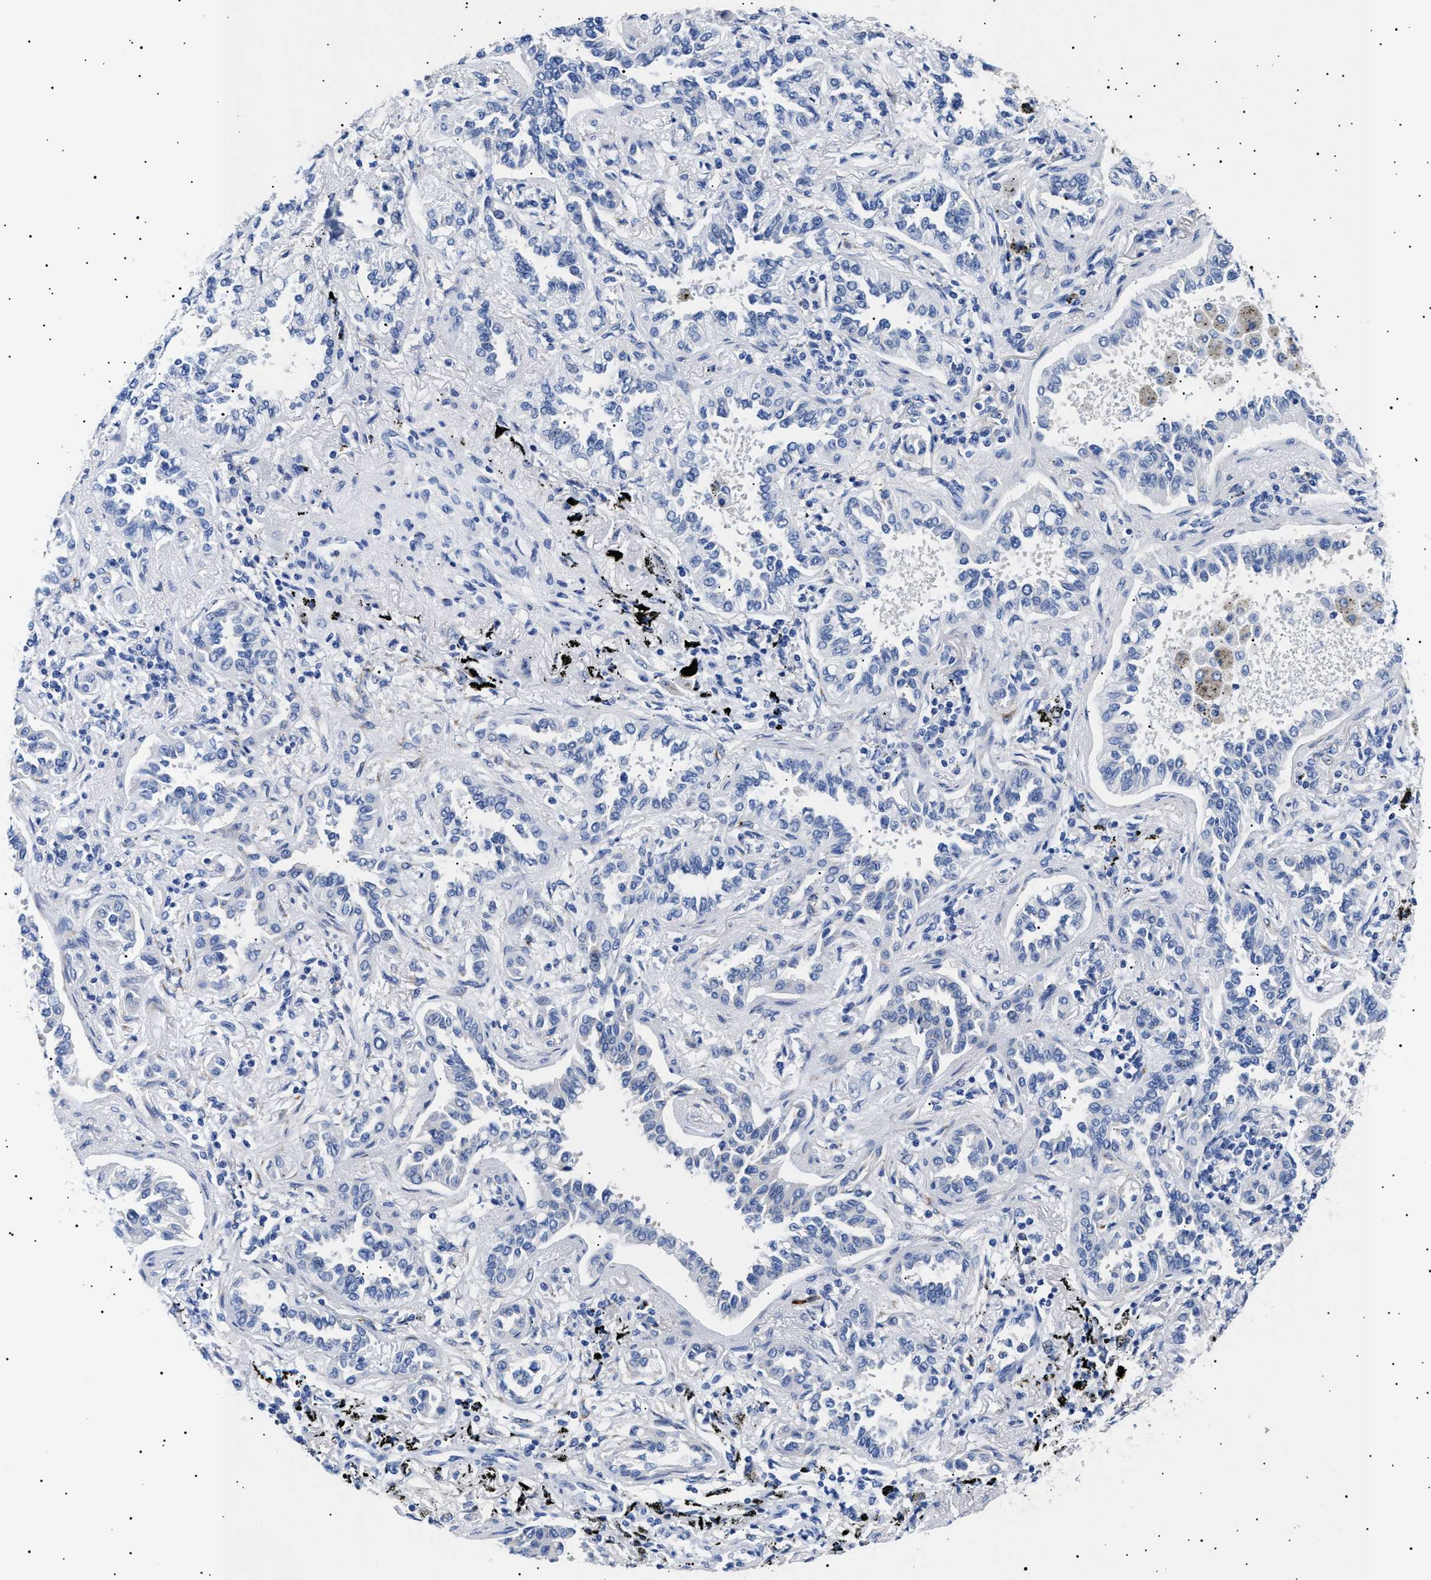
{"staining": {"intensity": "negative", "quantity": "none", "location": "none"}, "tissue": "lung cancer", "cell_type": "Tumor cells", "image_type": "cancer", "snomed": [{"axis": "morphology", "description": "Normal tissue, NOS"}, {"axis": "morphology", "description": "Adenocarcinoma, NOS"}, {"axis": "topography", "description": "Lung"}], "caption": "Tumor cells show no significant protein staining in adenocarcinoma (lung). Nuclei are stained in blue.", "gene": "HEMGN", "patient": {"sex": "male", "age": 59}}